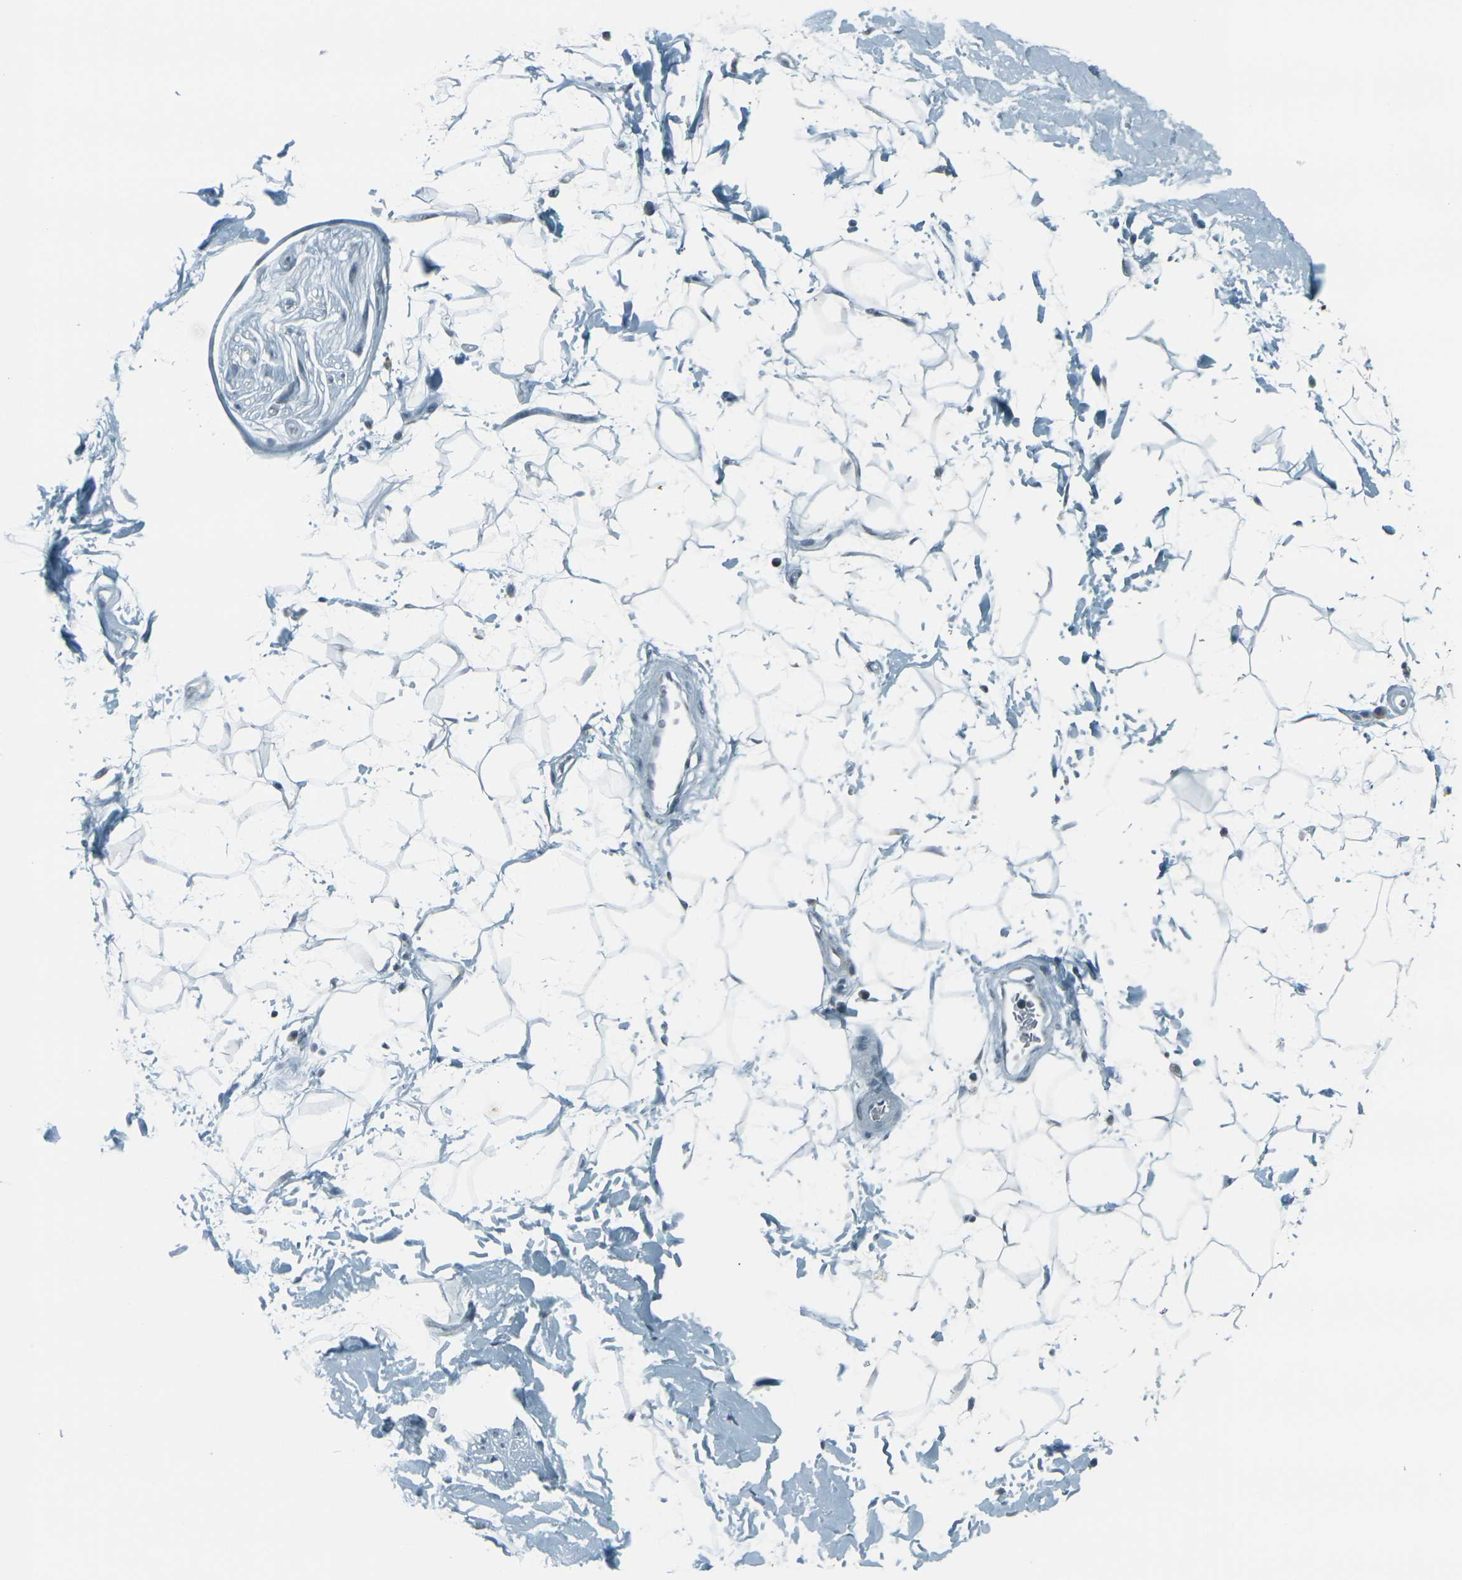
{"staining": {"intensity": "negative", "quantity": "none", "location": "none"}, "tissue": "adipose tissue", "cell_type": "Adipocytes", "image_type": "normal", "snomed": [{"axis": "morphology", "description": "Normal tissue, NOS"}, {"axis": "topography", "description": "Soft tissue"}], "caption": "Adipose tissue was stained to show a protein in brown. There is no significant positivity in adipocytes.", "gene": "H2BC1", "patient": {"sex": "male", "age": 72}}